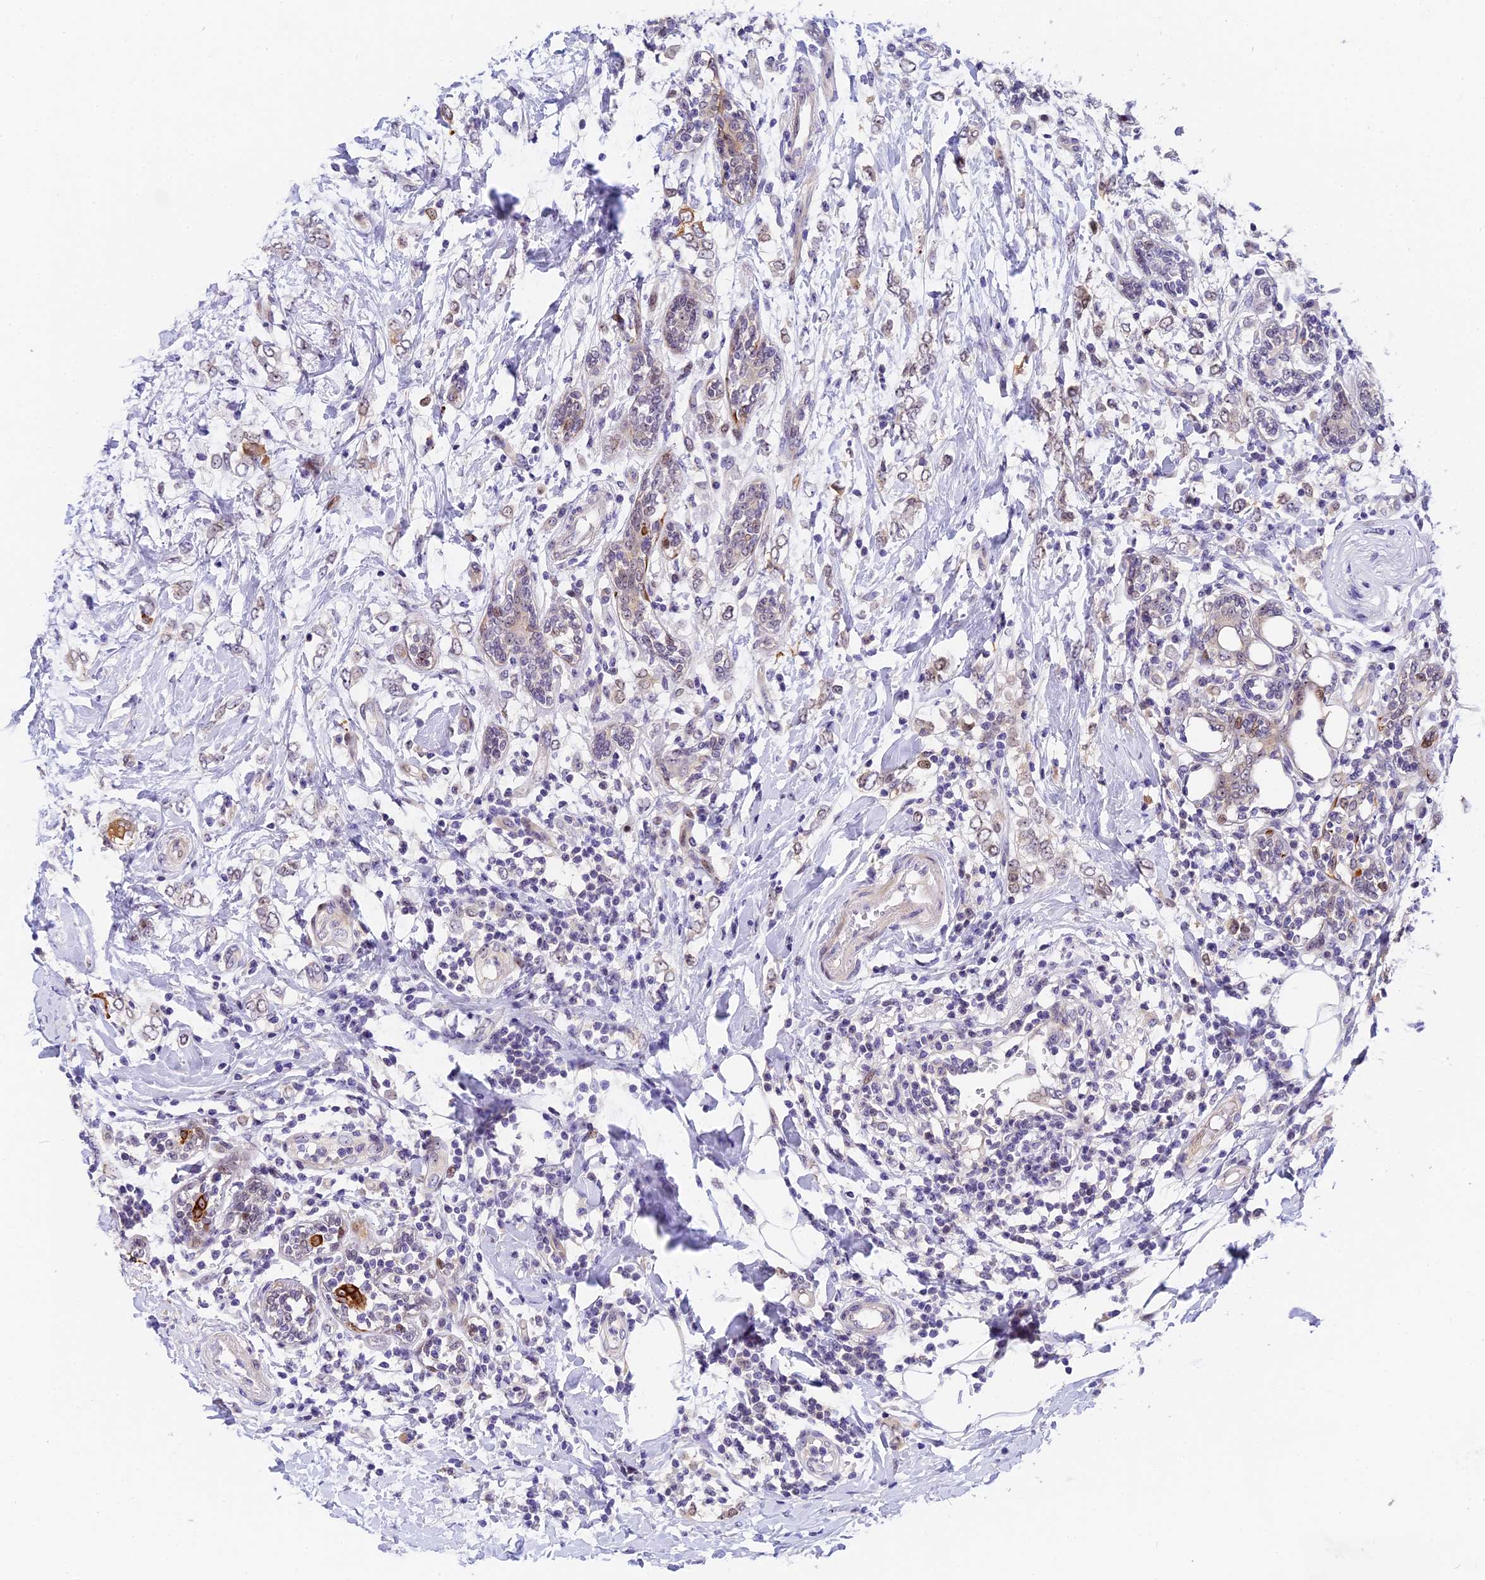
{"staining": {"intensity": "negative", "quantity": "none", "location": "none"}, "tissue": "breast cancer", "cell_type": "Tumor cells", "image_type": "cancer", "snomed": [{"axis": "morphology", "description": "Normal tissue, NOS"}, {"axis": "morphology", "description": "Lobular carcinoma"}, {"axis": "topography", "description": "Breast"}], "caption": "Immunohistochemical staining of breast cancer shows no significant expression in tumor cells.", "gene": "MIDN", "patient": {"sex": "female", "age": 47}}